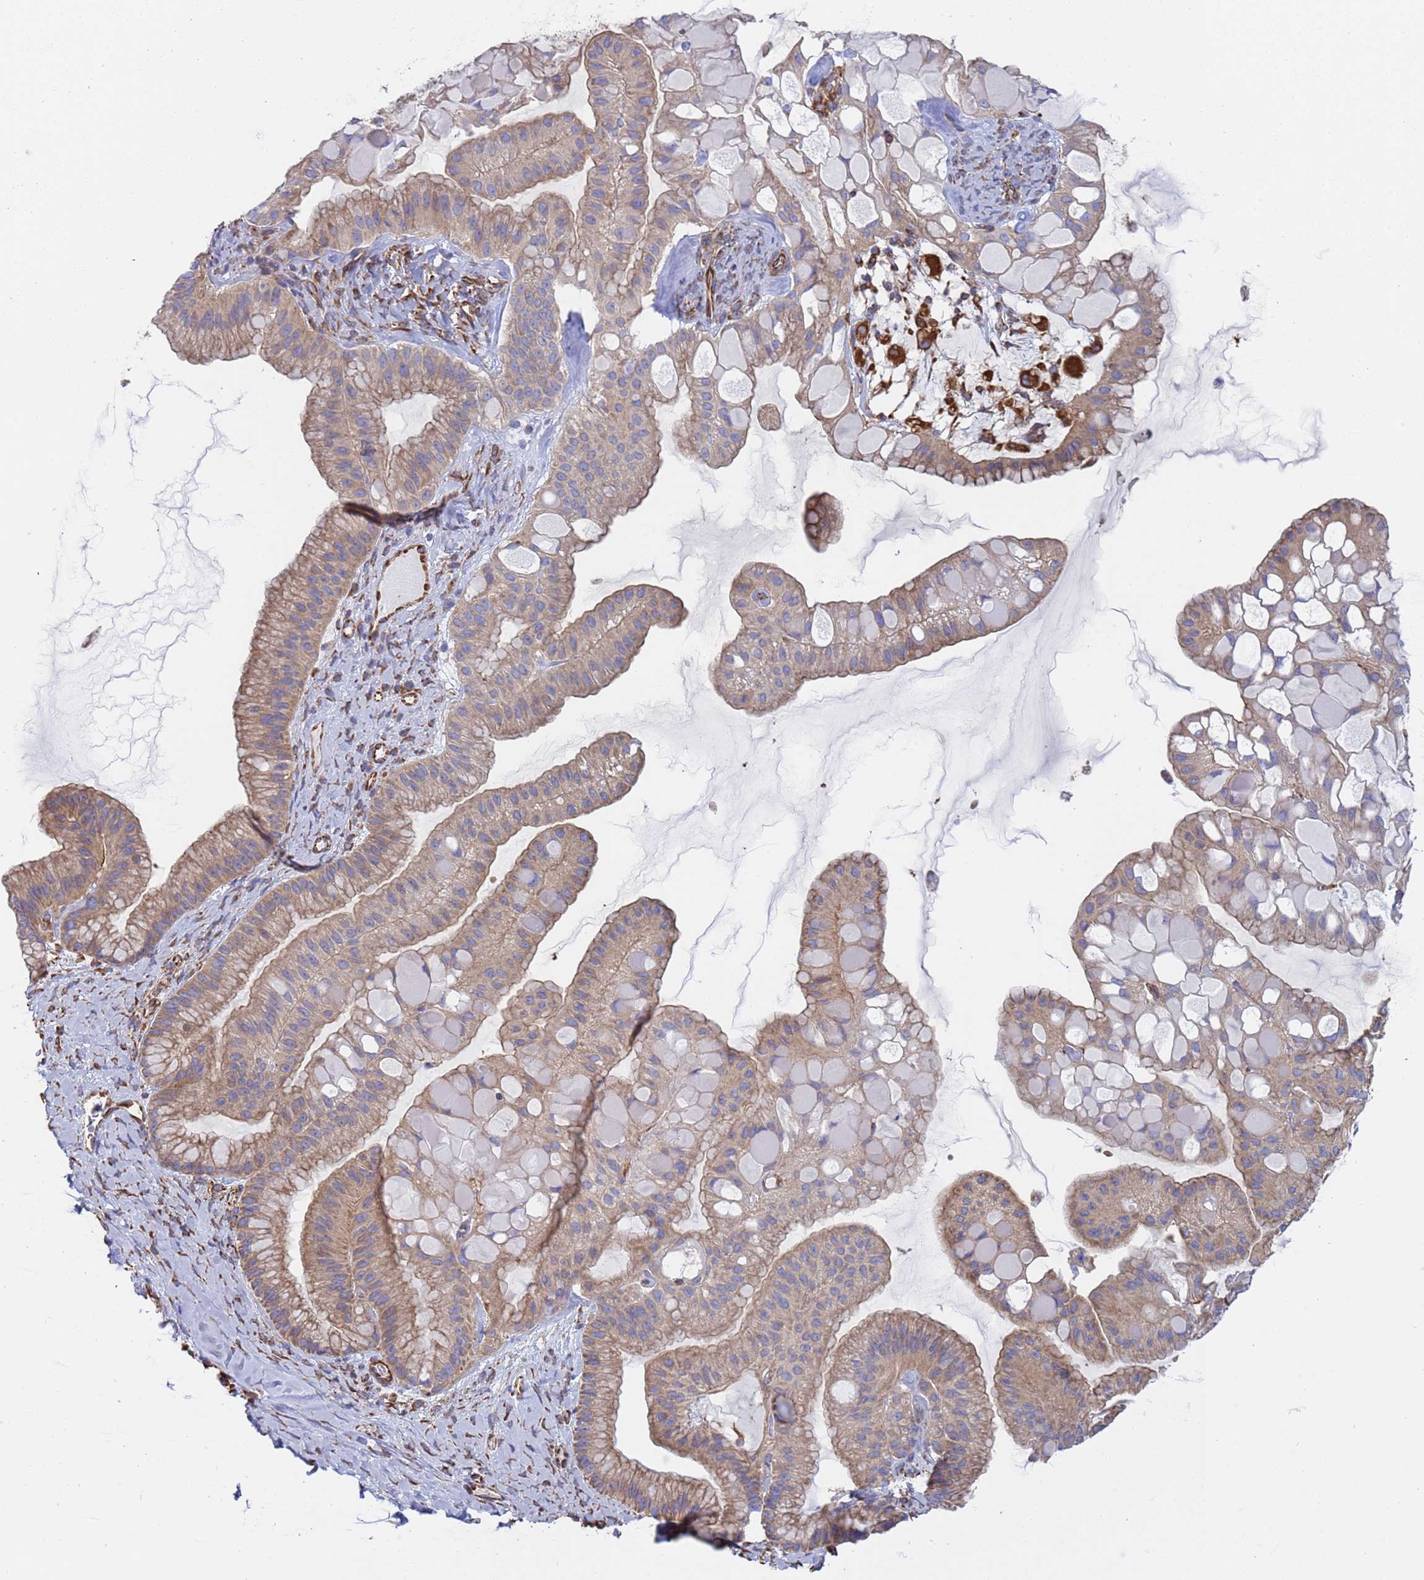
{"staining": {"intensity": "moderate", "quantity": "<25%", "location": "cytoplasmic/membranous"}, "tissue": "ovarian cancer", "cell_type": "Tumor cells", "image_type": "cancer", "snomed": [{"axis": "morphology", "description": "Cystadenocarcinoma, mucinous, NOS"}, {"axis": "topography", "description": "Ovary"}], "caption": "Immunohistochemical staining of human ovarian cancer demonstrates low levels of moderate cytoplasmic/membranous protein staining in about <25% of tumor cells.", "gene": "NUDT12", "patient": {"sex": "female", "age": 61}}